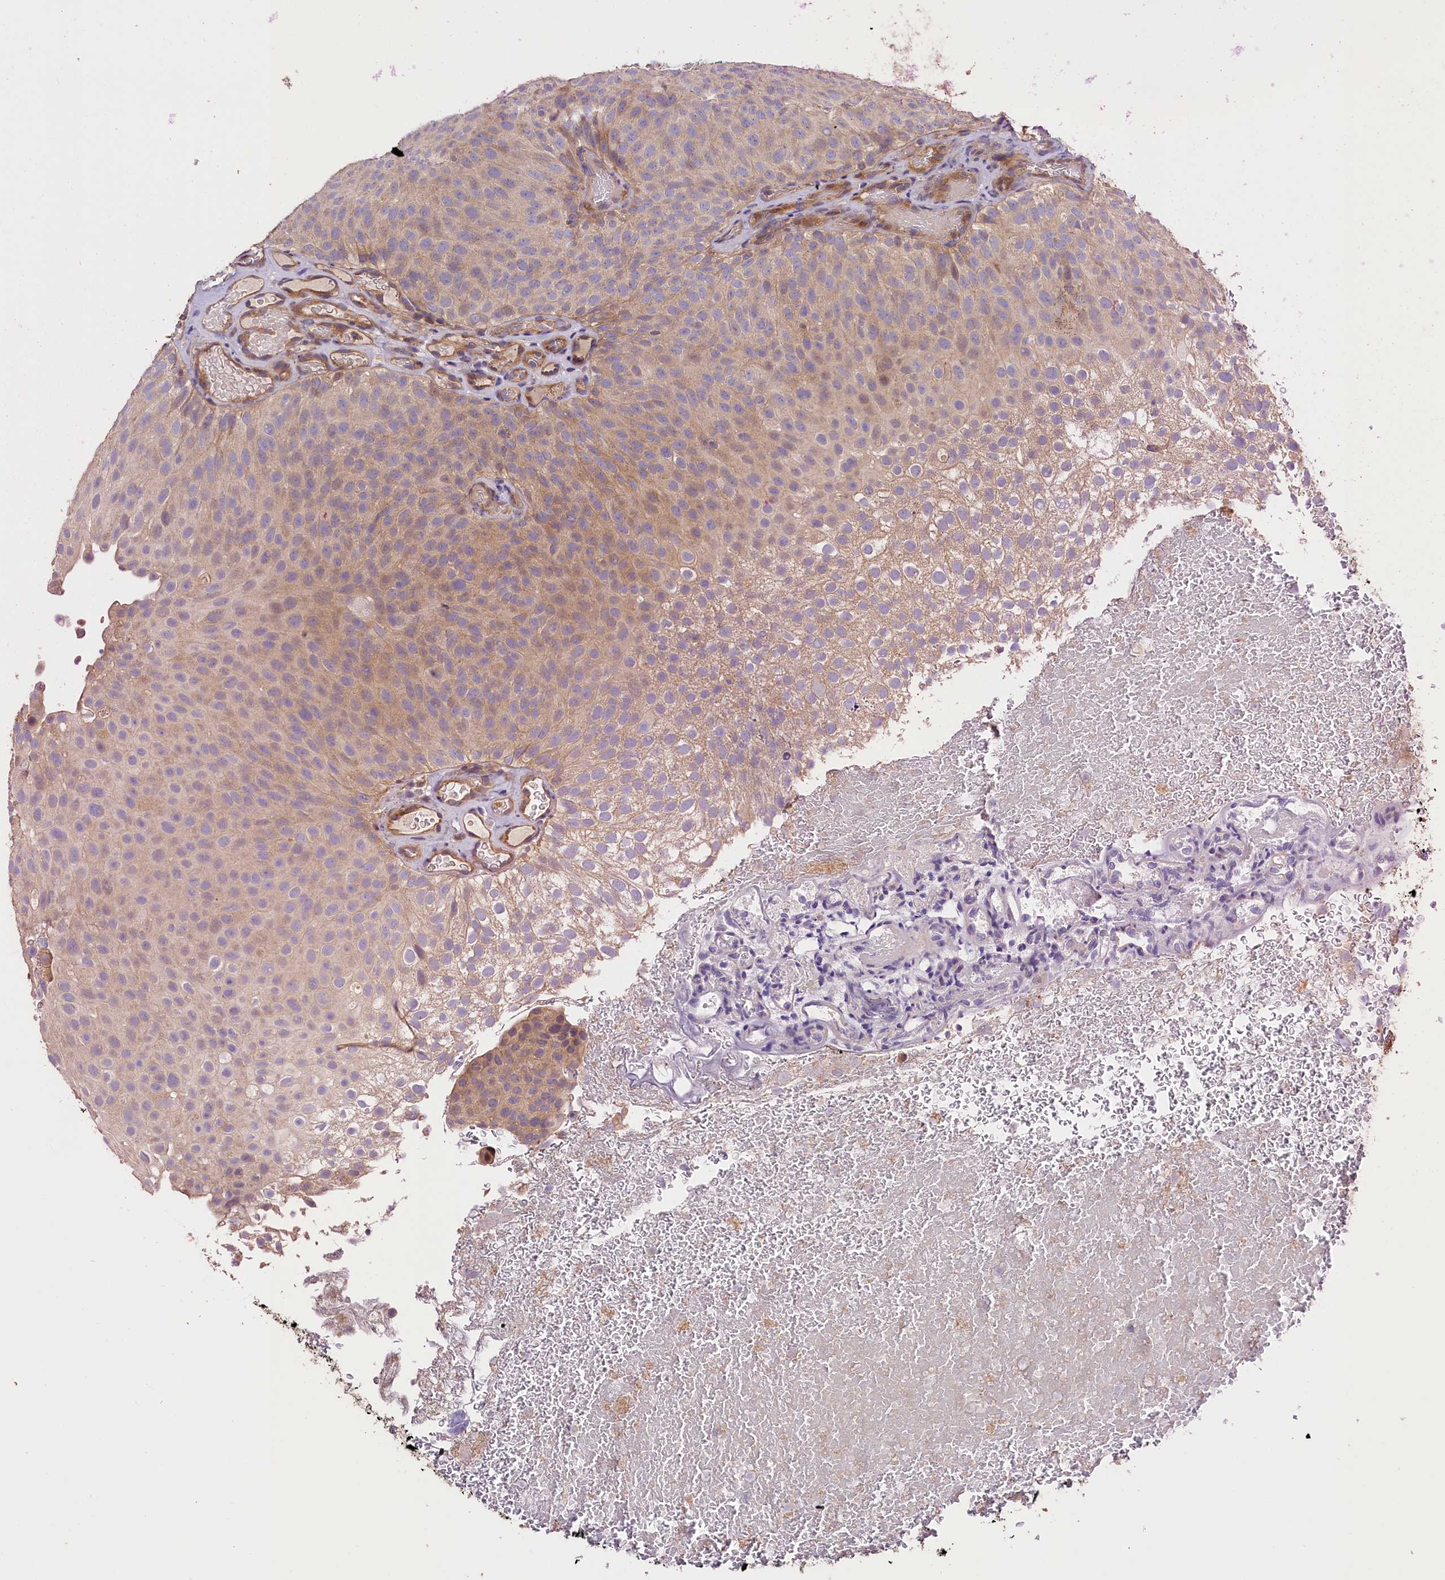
{"staining": {"intensity": "weak", "quantity": "25%-75%", "location": "cytoplasmic/membranous"}, "tissue": "urothelial cancer", "cell_type": "Tumor cells", "image_type": "cancer", "snomed": [{"axis": "morphology", "description": "Urothelial carcinoma, Low grade"}, {"axis": "topography", "description": "Urinary bladder"}], "caption": "Immunohistochemical staining of urothelial cancer reveals low levels of weak cytoplasmic/membranous positivity in approximately 25%-75% of tumor cells. The staining is performed using DAB (3,3'-diaminobenzidine) brown chromogen to label protein expression. The nuclei are counter-stained blue using hematoxylin.", "gene": "CES3", "patient": {"sex": "male", "age": 78}}